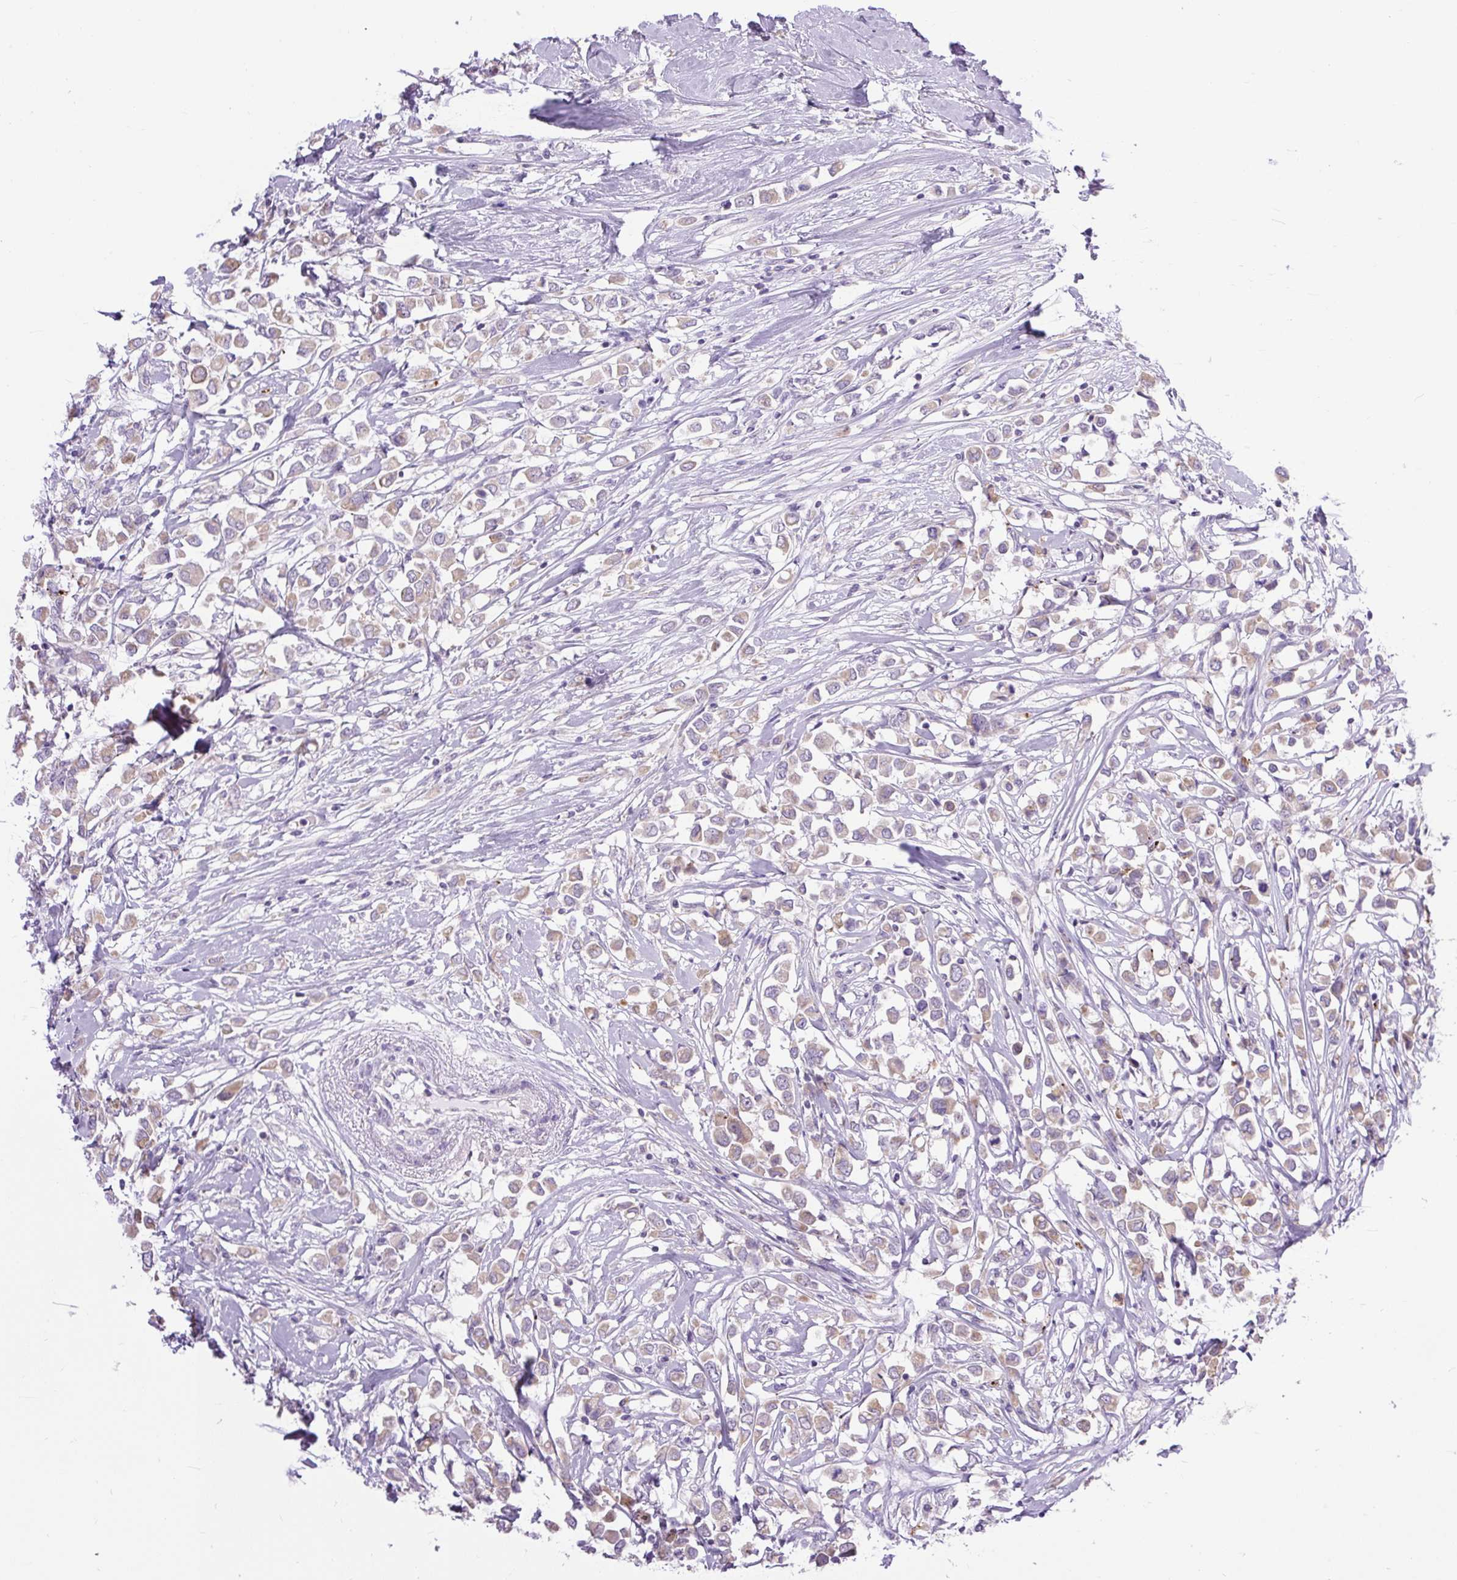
{"staining": {"intensity": "weak", "quantity": "25%-75%", "location": "cytoplasmic/membranous"}, "tissue": "breast cancer", "cell_type": "Tumor cells", "image_type": "cancer", "snomed": [{"axis": "morphology", "description": "Duct carcinoma"}, {"axis": "topography", "description": "Breast"}], "caption": "Human breast cancer stained for a protein (brown) displays weak cytoplasmic/membranous positive staining in approximately 25%-75% of tumor cells.", "gene": "RNASE10", "patient": {"sex": "female", "age": 61}}